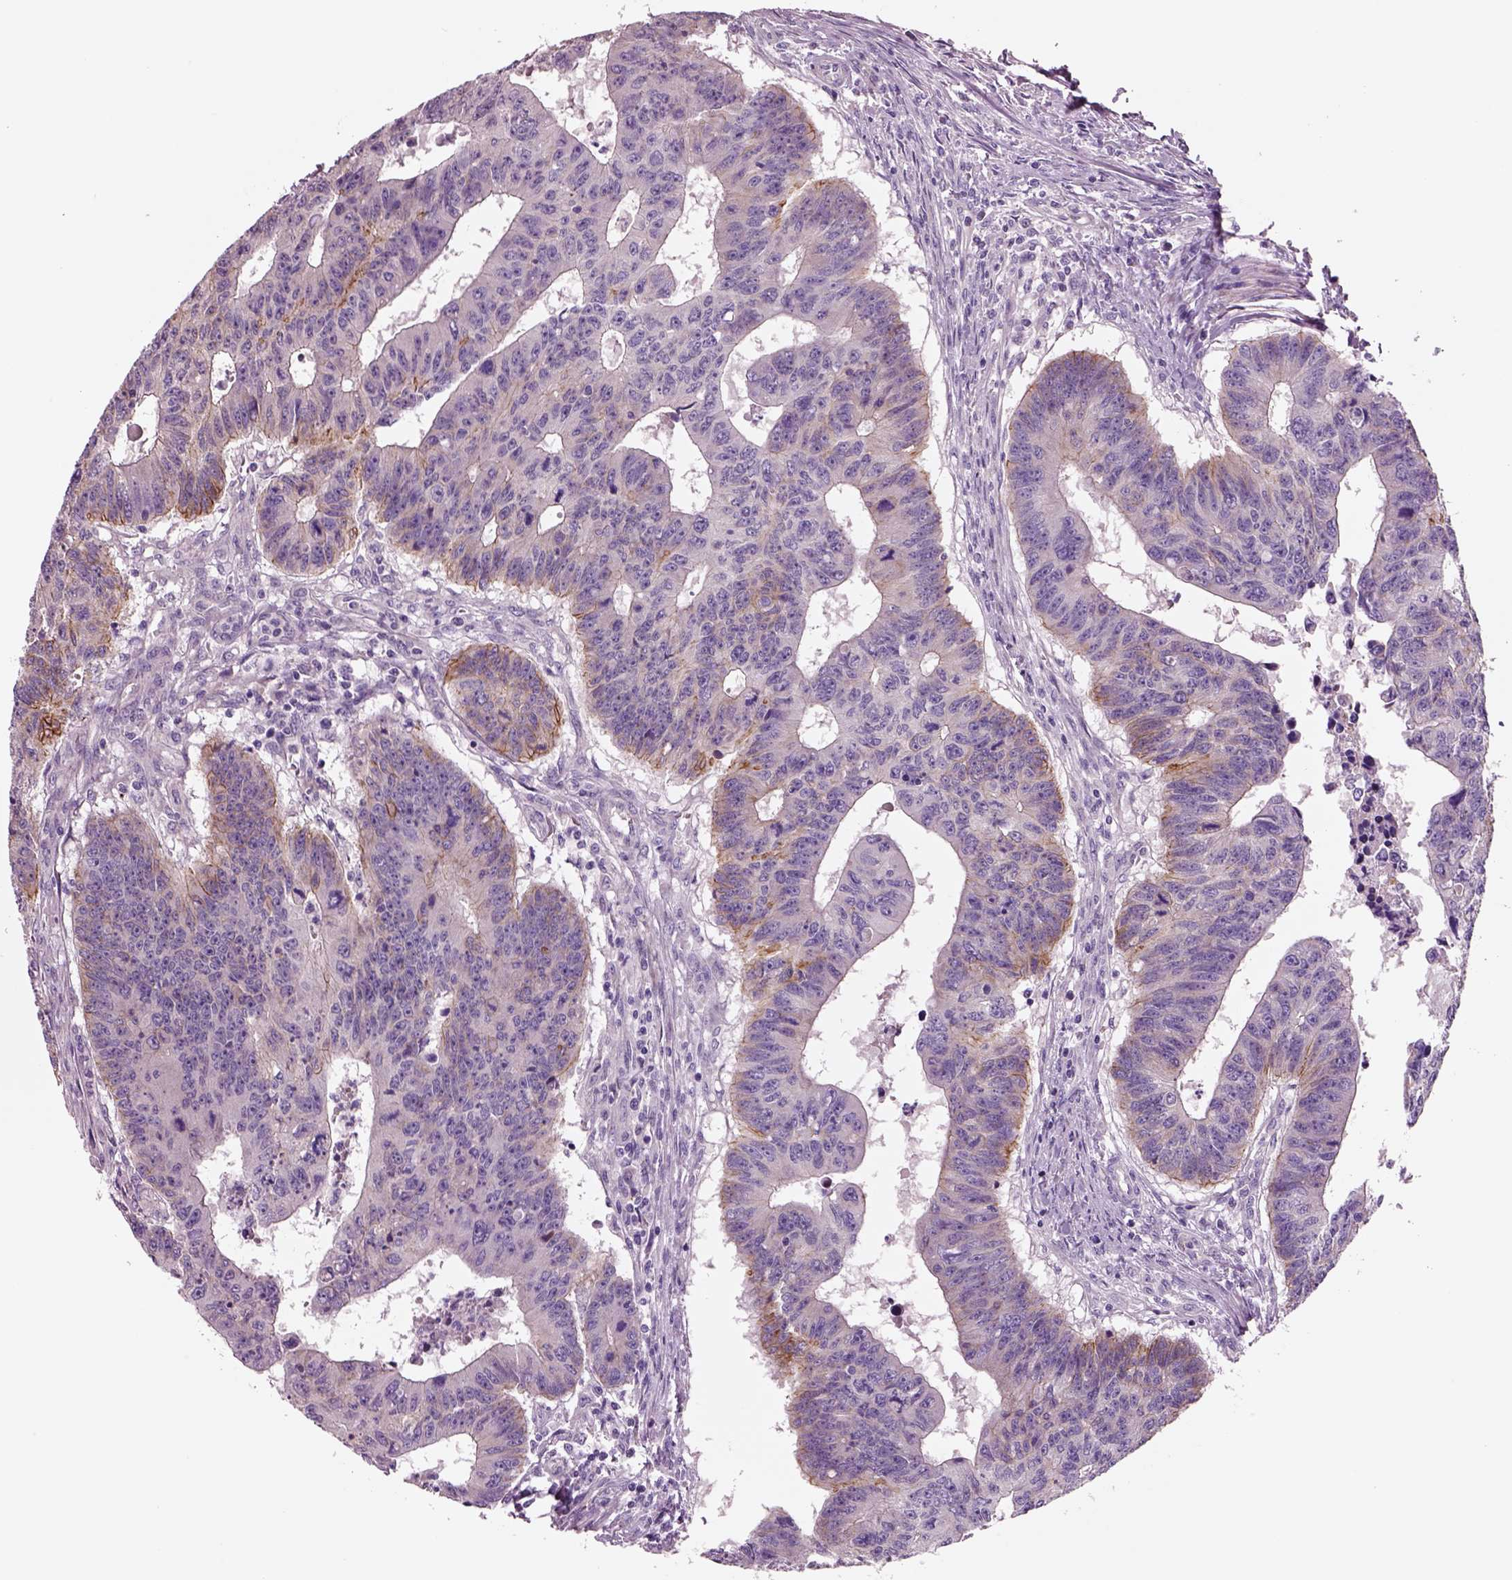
{"staining": {"intensity": "moderate", "quantity": "<25%", "location": "cytoplasmic/membranous"}, "tissue": "colorectal cancer", "cell_type": "Tumor cells", "image_type": "cancer", "snomed": [{"axis": "morphology", "description": "Adenocarcinoma, NOS"}, {"axis": "topography", "description": "Rectum"}], "caption": "This micrograph demonstrates immunohistochemistry staining of adenocarcinoma (colorectal), with low moderate cytoplasmic/membranous expression in approximately <25% of tumor cells.", "gene": "PLPP7", "patient": {"sex": "female", "age": 85}}